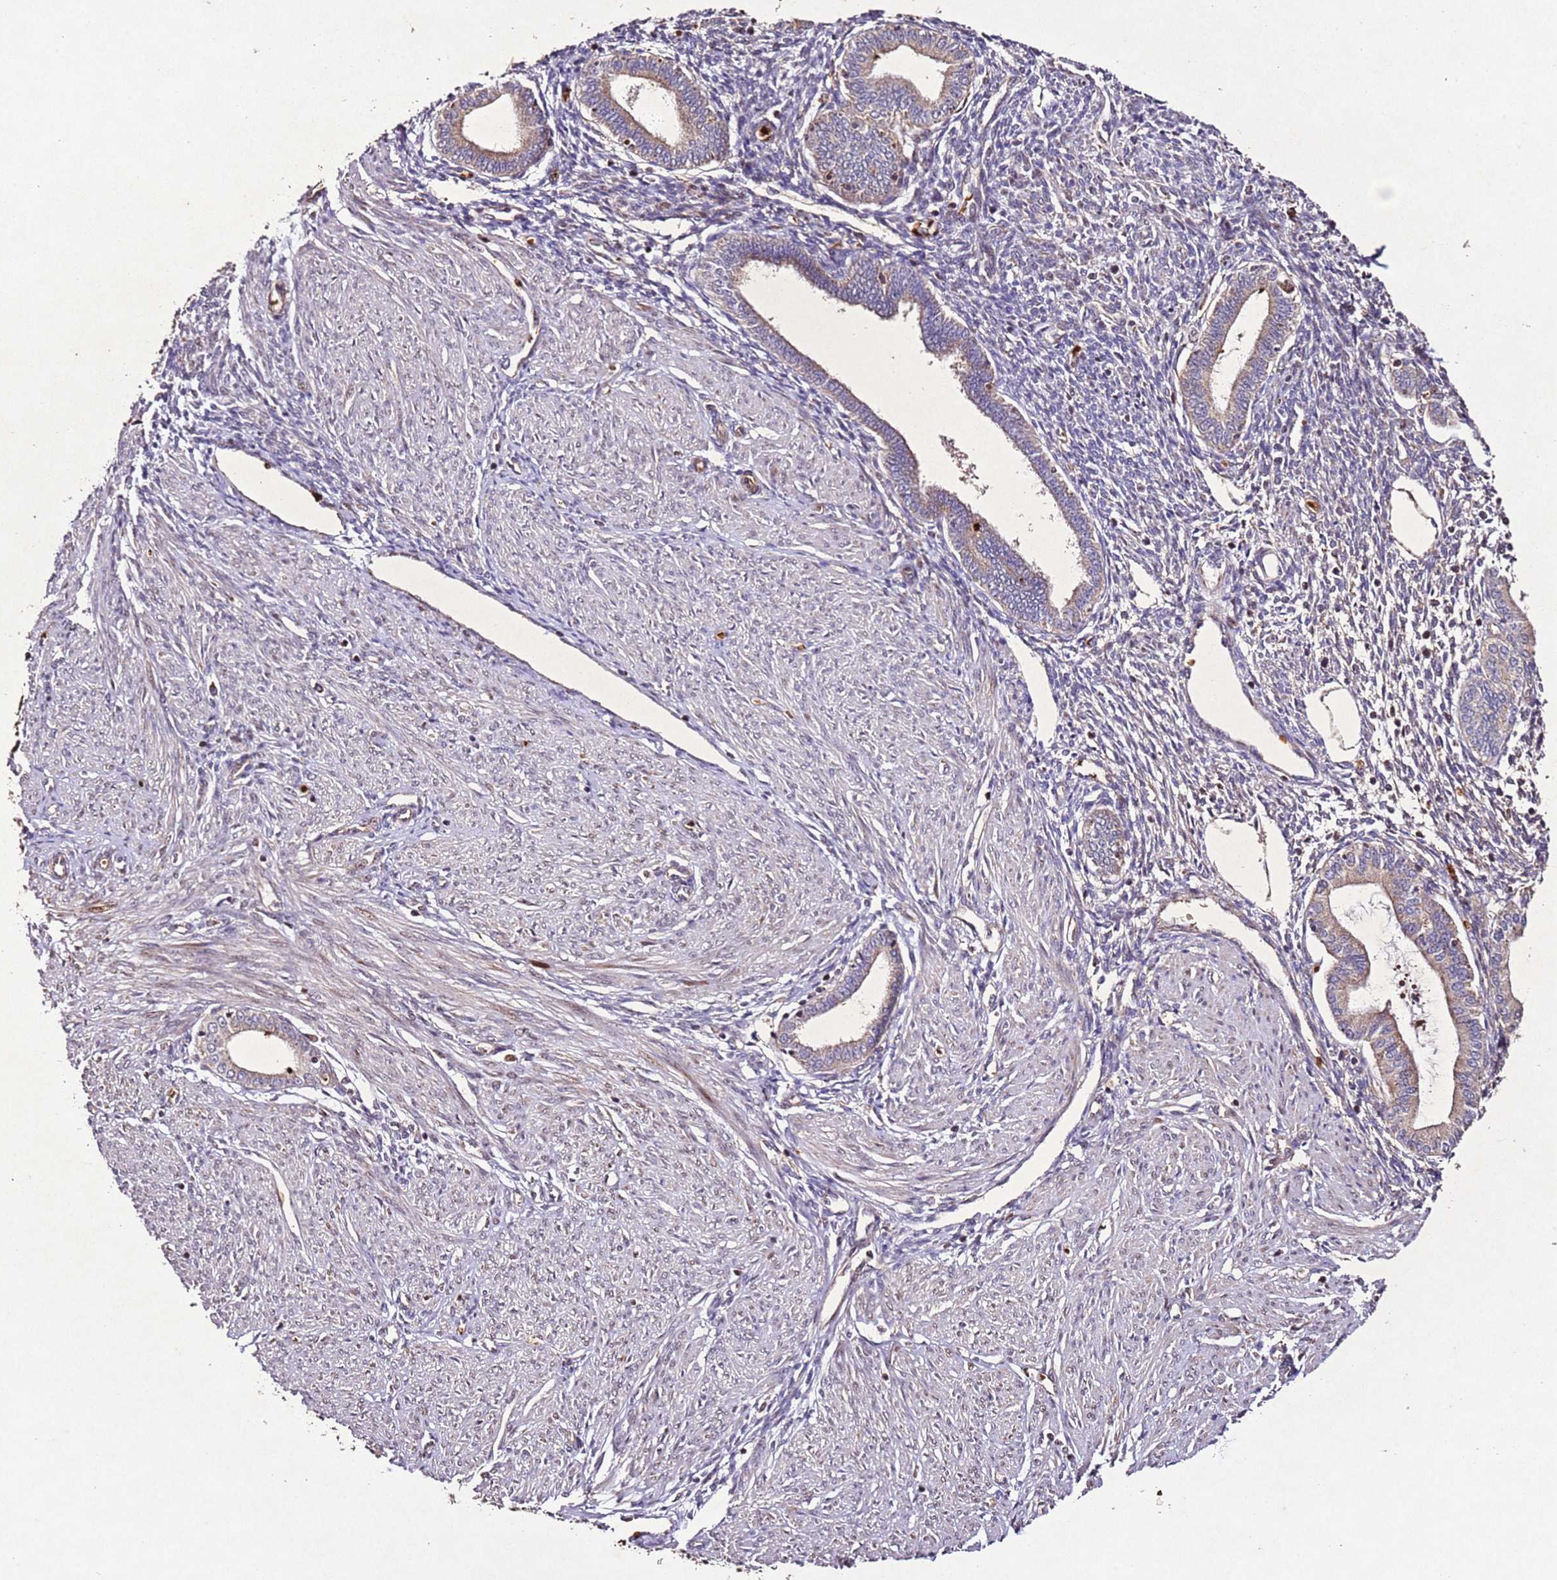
{"staining": {"intensity": "negative", "quantity": "none", "location": "none"}, "tissue": "endometrium", "cell_type": "Cells in endometrial stroma", "image_type": "normal", "snomed": [{"axis": "morphology", "description": "Normal tissue, NOS"}, {"axis": "topography", "description": "Endometrium"}], "caption": "Immunohistochemical staining of benign endometrium exhibits no significant staining in cells in endometrial stroma.", "gene": "PTMA", "patient": {"sex": "female", "age": 53}}